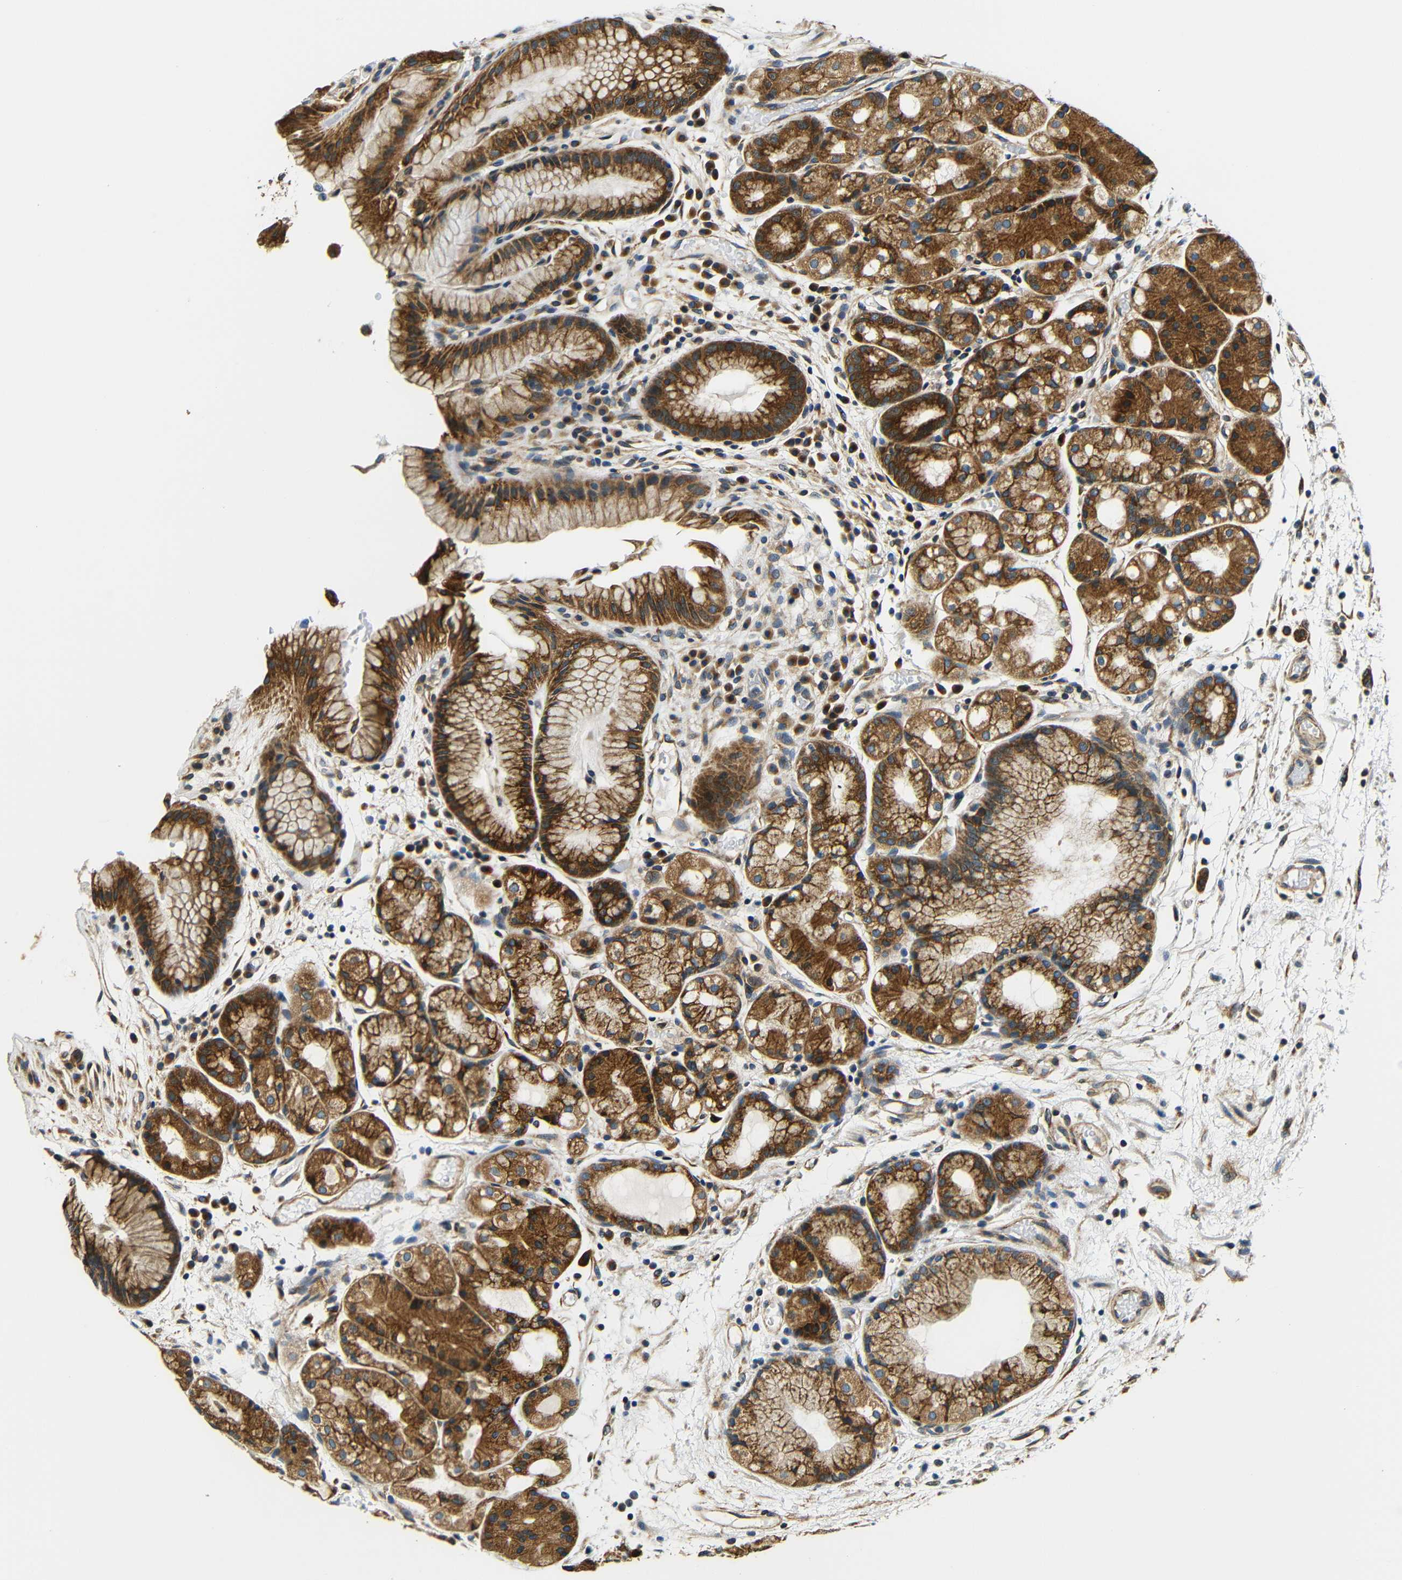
{"staining": {"intensity": "strong", "quantity": ">75%", "location": "cytoplasmic/membranous"}, "tissue": "stomach", "cell_type": "Glandular cells", "image_type": "normal", "snomed": [{"axis": "morphology", "description": "Normal tissue, NOS"}, {"axis": "topography", "description": "Stomach, upper"}], "caption": "A histopathology image of human stomach stained for a protein reveals strong cytoplasmic/membranous brown staining in glandular cells.", "gene": "VAPB", "patient": {"sex": "male", "age": 72}}